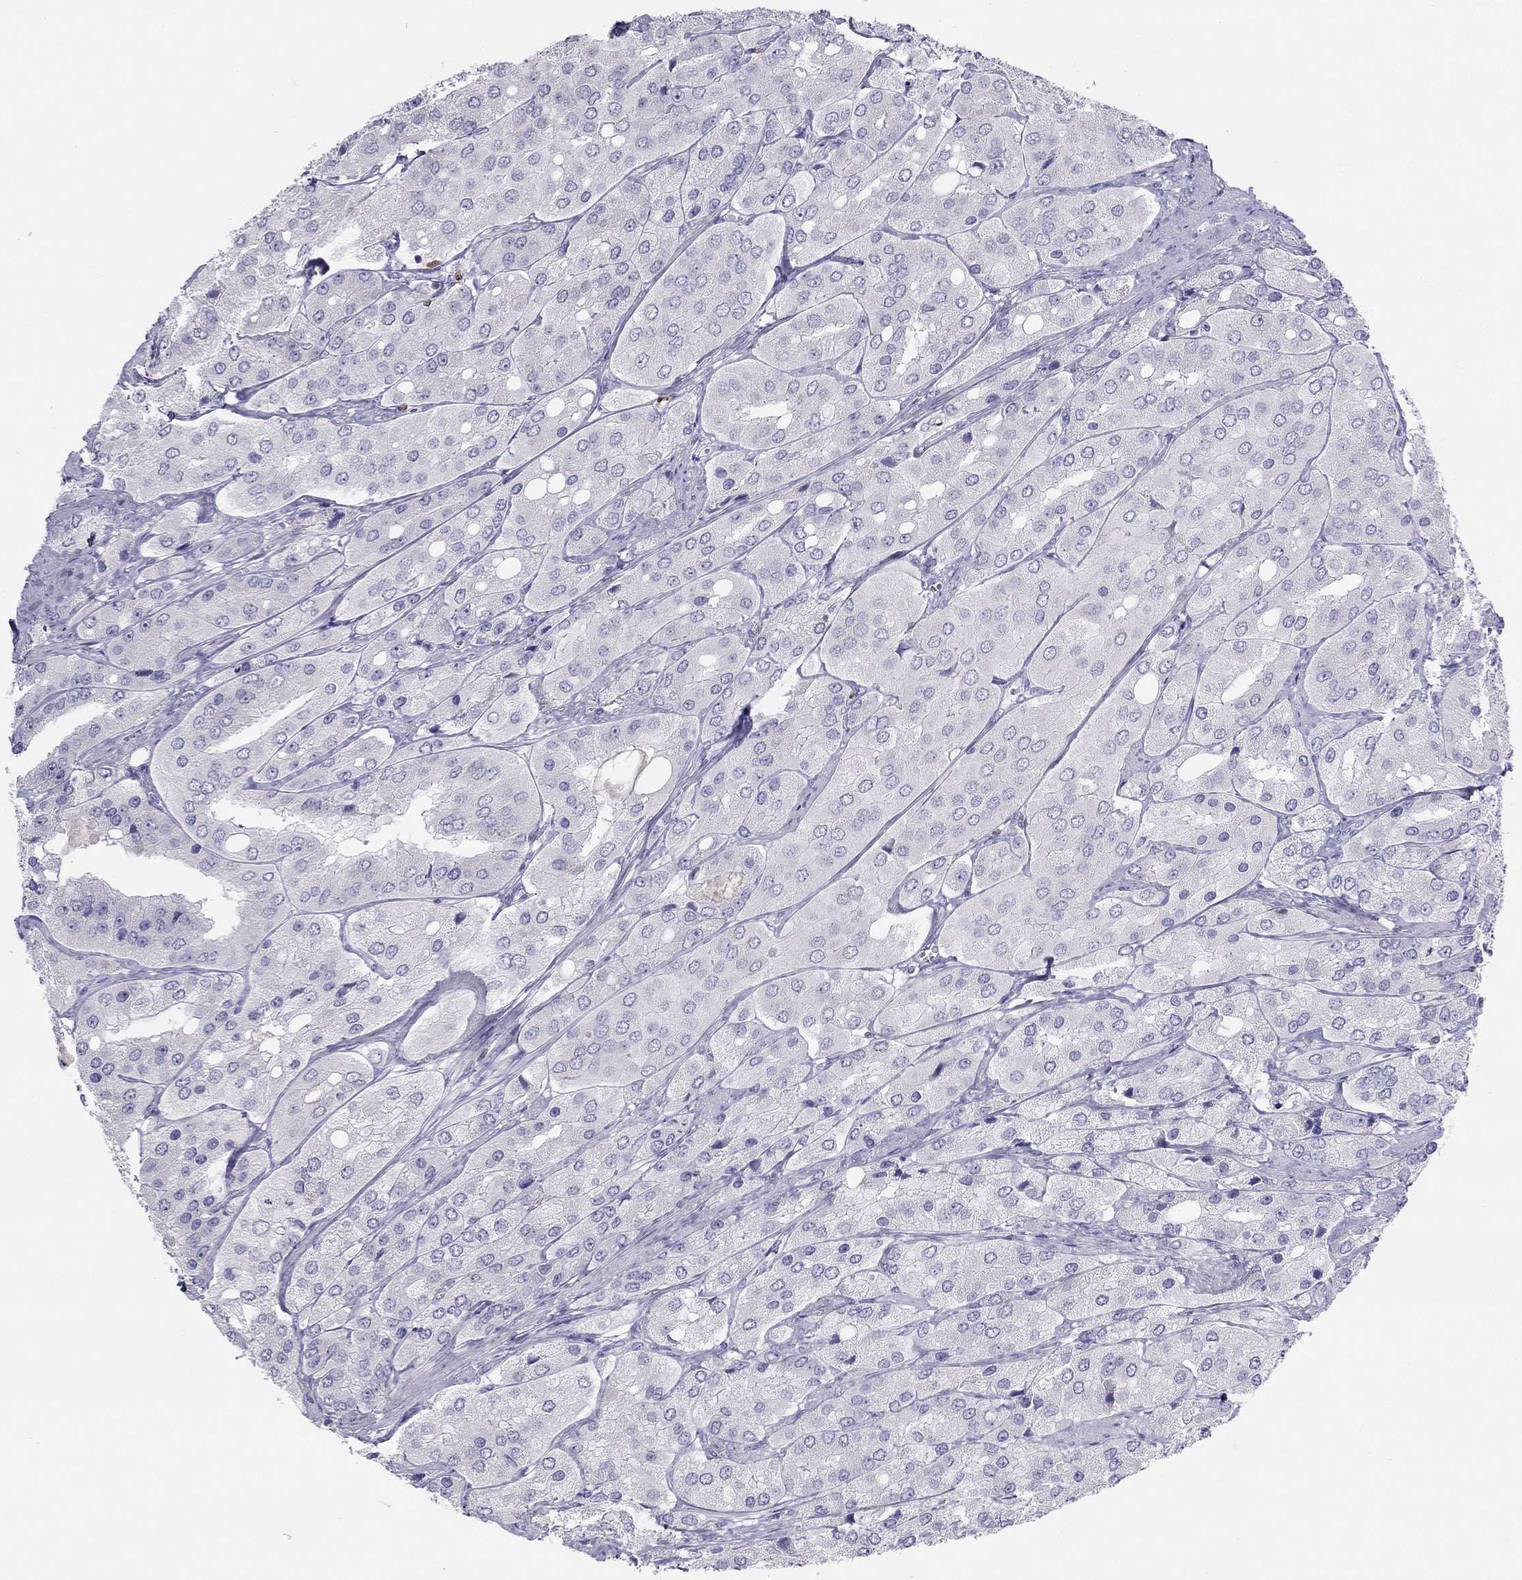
{"staining": {"intensity": "negative", "quantity": "none", "location": "none"}, "tissue": "prostate cancer", "cell_type": "Tumor cells", "image_type": "cancer", "snomed": [{"axis": "morphology", "description": "Adenocarcinoma, Low grade"}, {"axis": "topography", "description": "Prostate"}], "caption": "Immunohistochemistry (IHC) histopathology image of neoplastic tissue: prostate low-grade adenocarcinoma stained with DAB shows no significant protein staining in tumor cells.", "gene": "SH2D2A", "patient": {"sex": "male", "age": 69}}